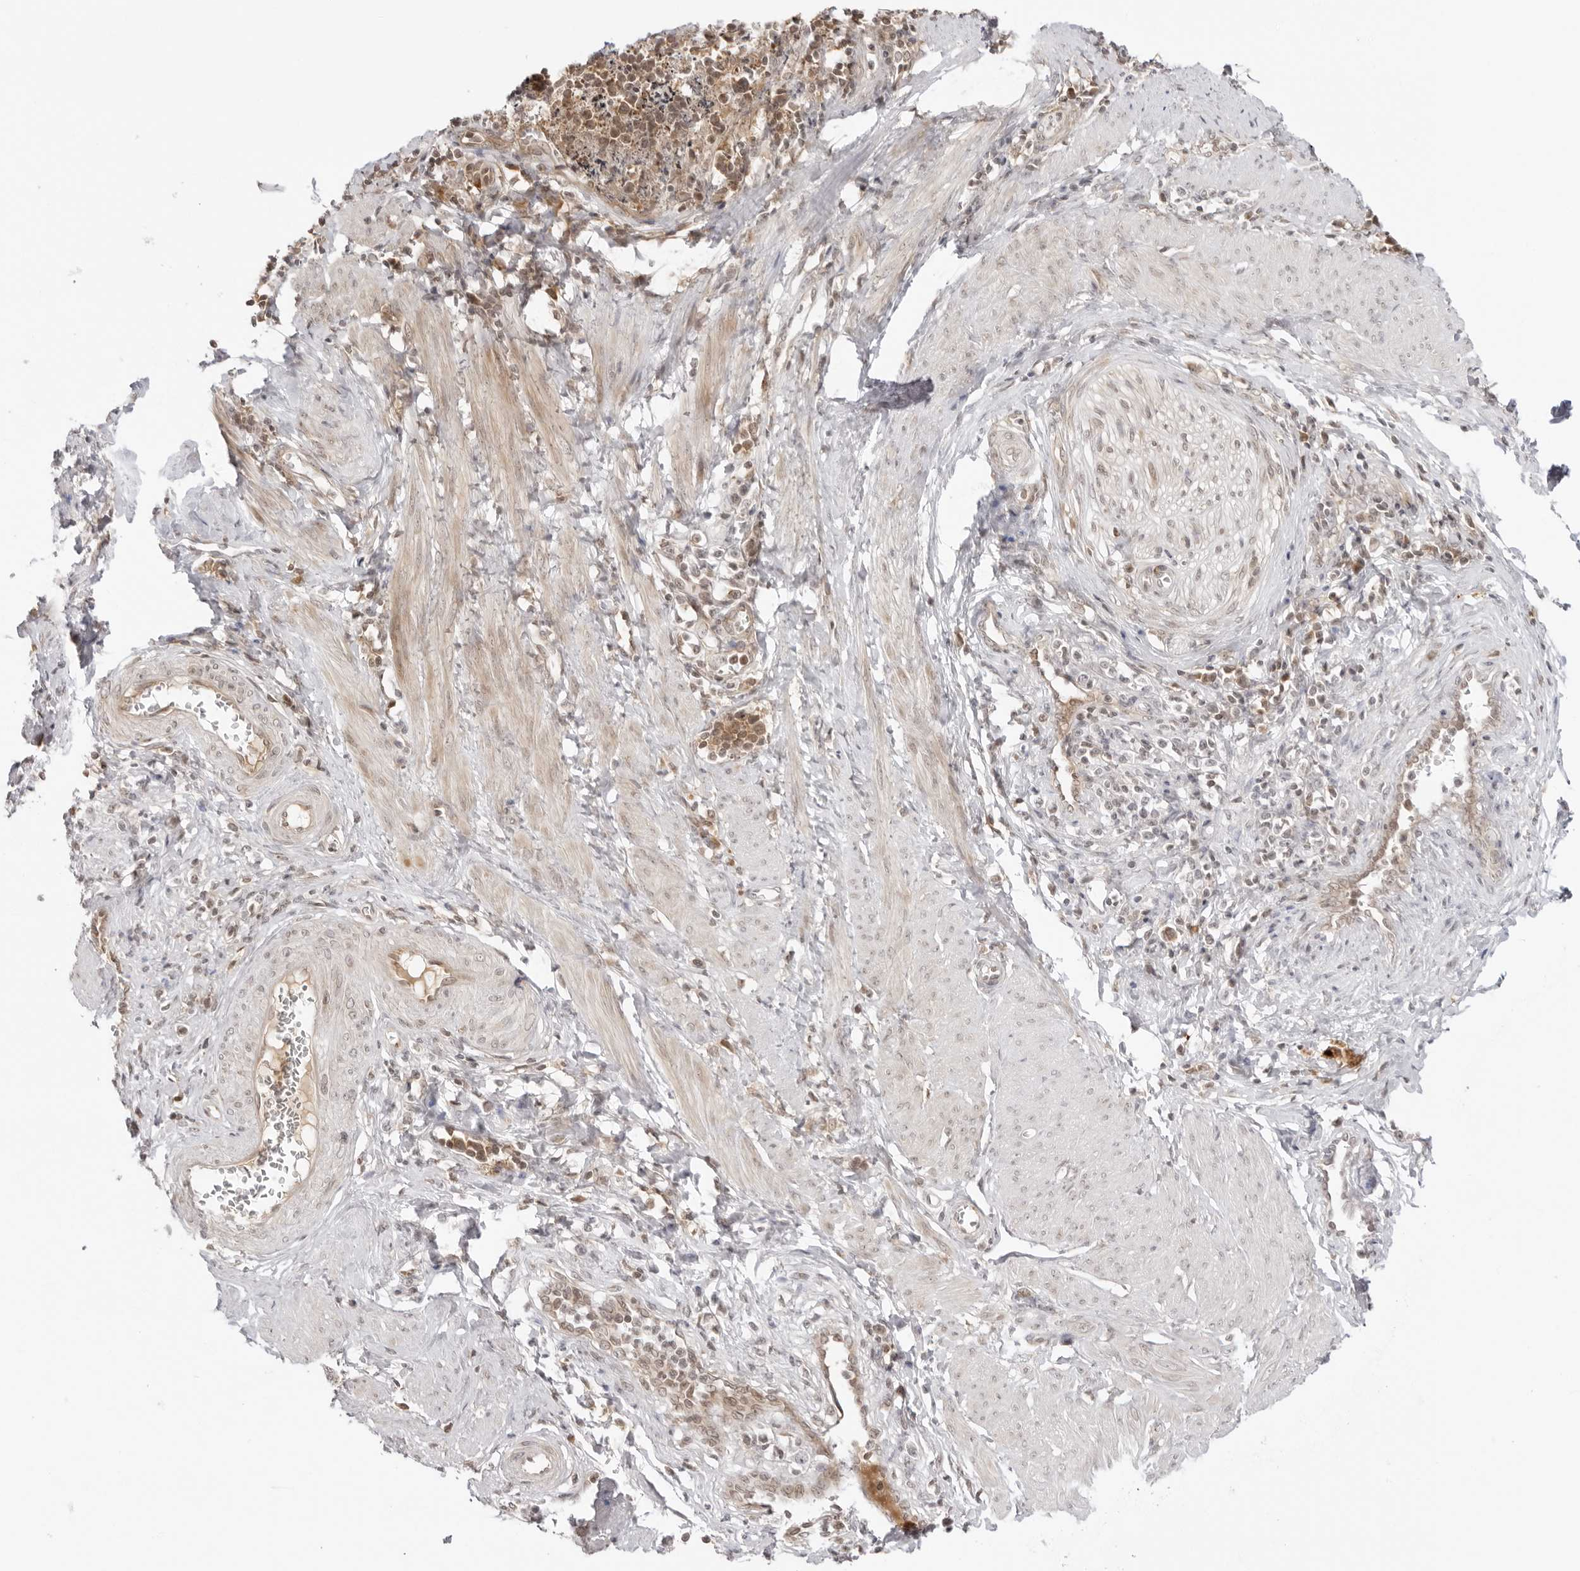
{"staining": {"intensity": "weak", "quantity": ">75%", "location": "cytoplasmic/membranous"}, "tissue": "cervical cancer", "cell_type": "Tumor cells", "image_type": "cancer", "snomed": [{"axis": "morphology", "description": "Normal tissue, NOS"}, {"axis": "morphology", "description": "Squamous cell carcinoma, NOS"}, {"axis": "topography", "description": "Cervix"}], "caption": "Protein staining of cervical squamous cell carcinoma tissue displays weak cytoplasmic/membranous expression in about >75% of tumor cells.", "gene": "PRRC2C", "patient": {"sex": "female", "age": 35}}